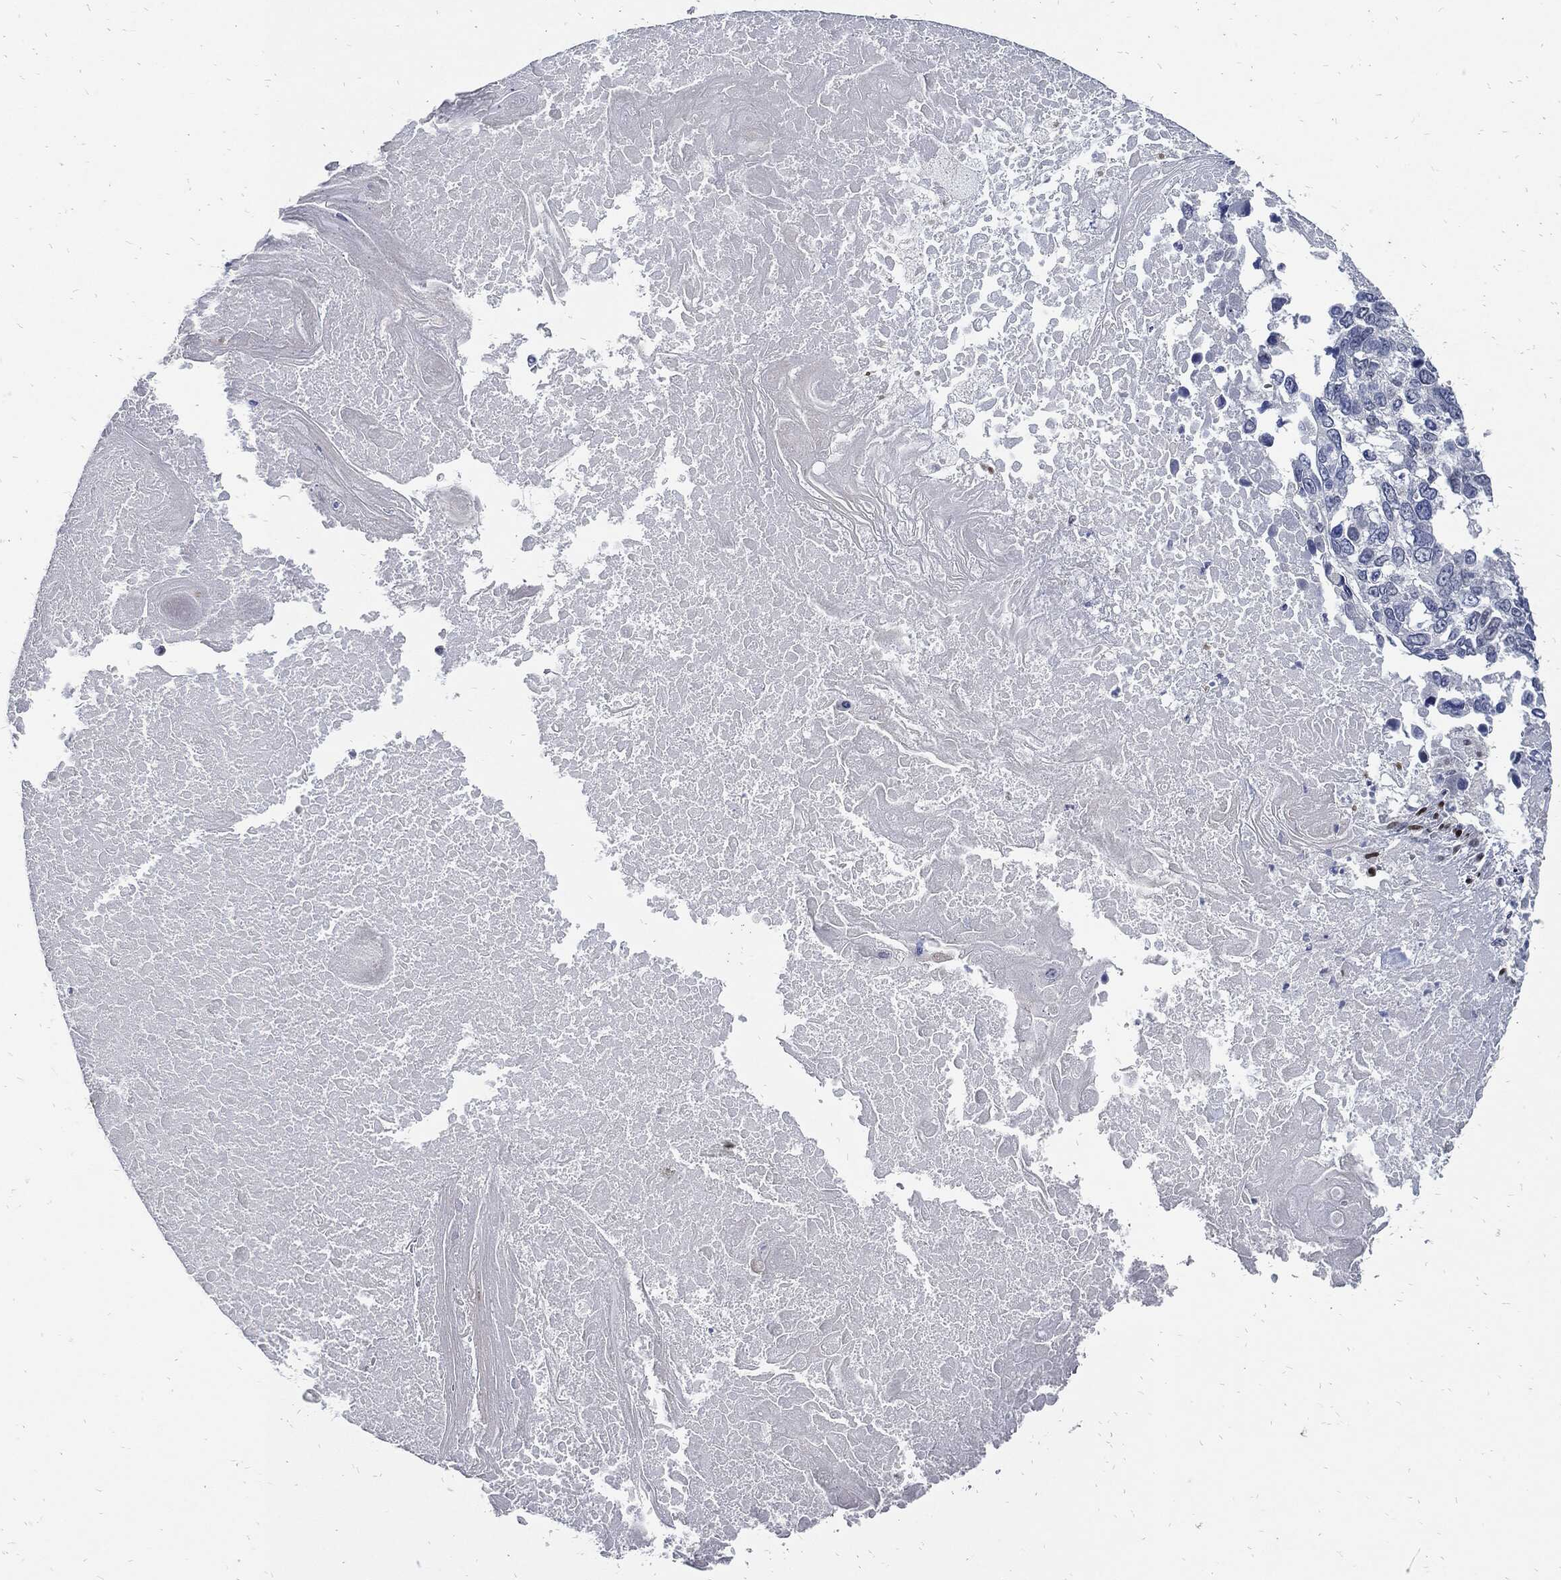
{"staining": {"intensity": "negative", "quantity": "none", "location": "none"}, "tissue": "lung cancer", "cell_type": "Tumor cells", "image_type": "cancer", "snomed": [{"axis": "morphology", "description": "Squamous cell carcinoma, NOS"}, {"axis": "topography", "description": "Lung"}], "caption": "The histopathology image displays no staining of tumor cells in lung squamous cell carcinoma.", "gene": "JUN", "patient": {"sex": "male", "age": 82}}